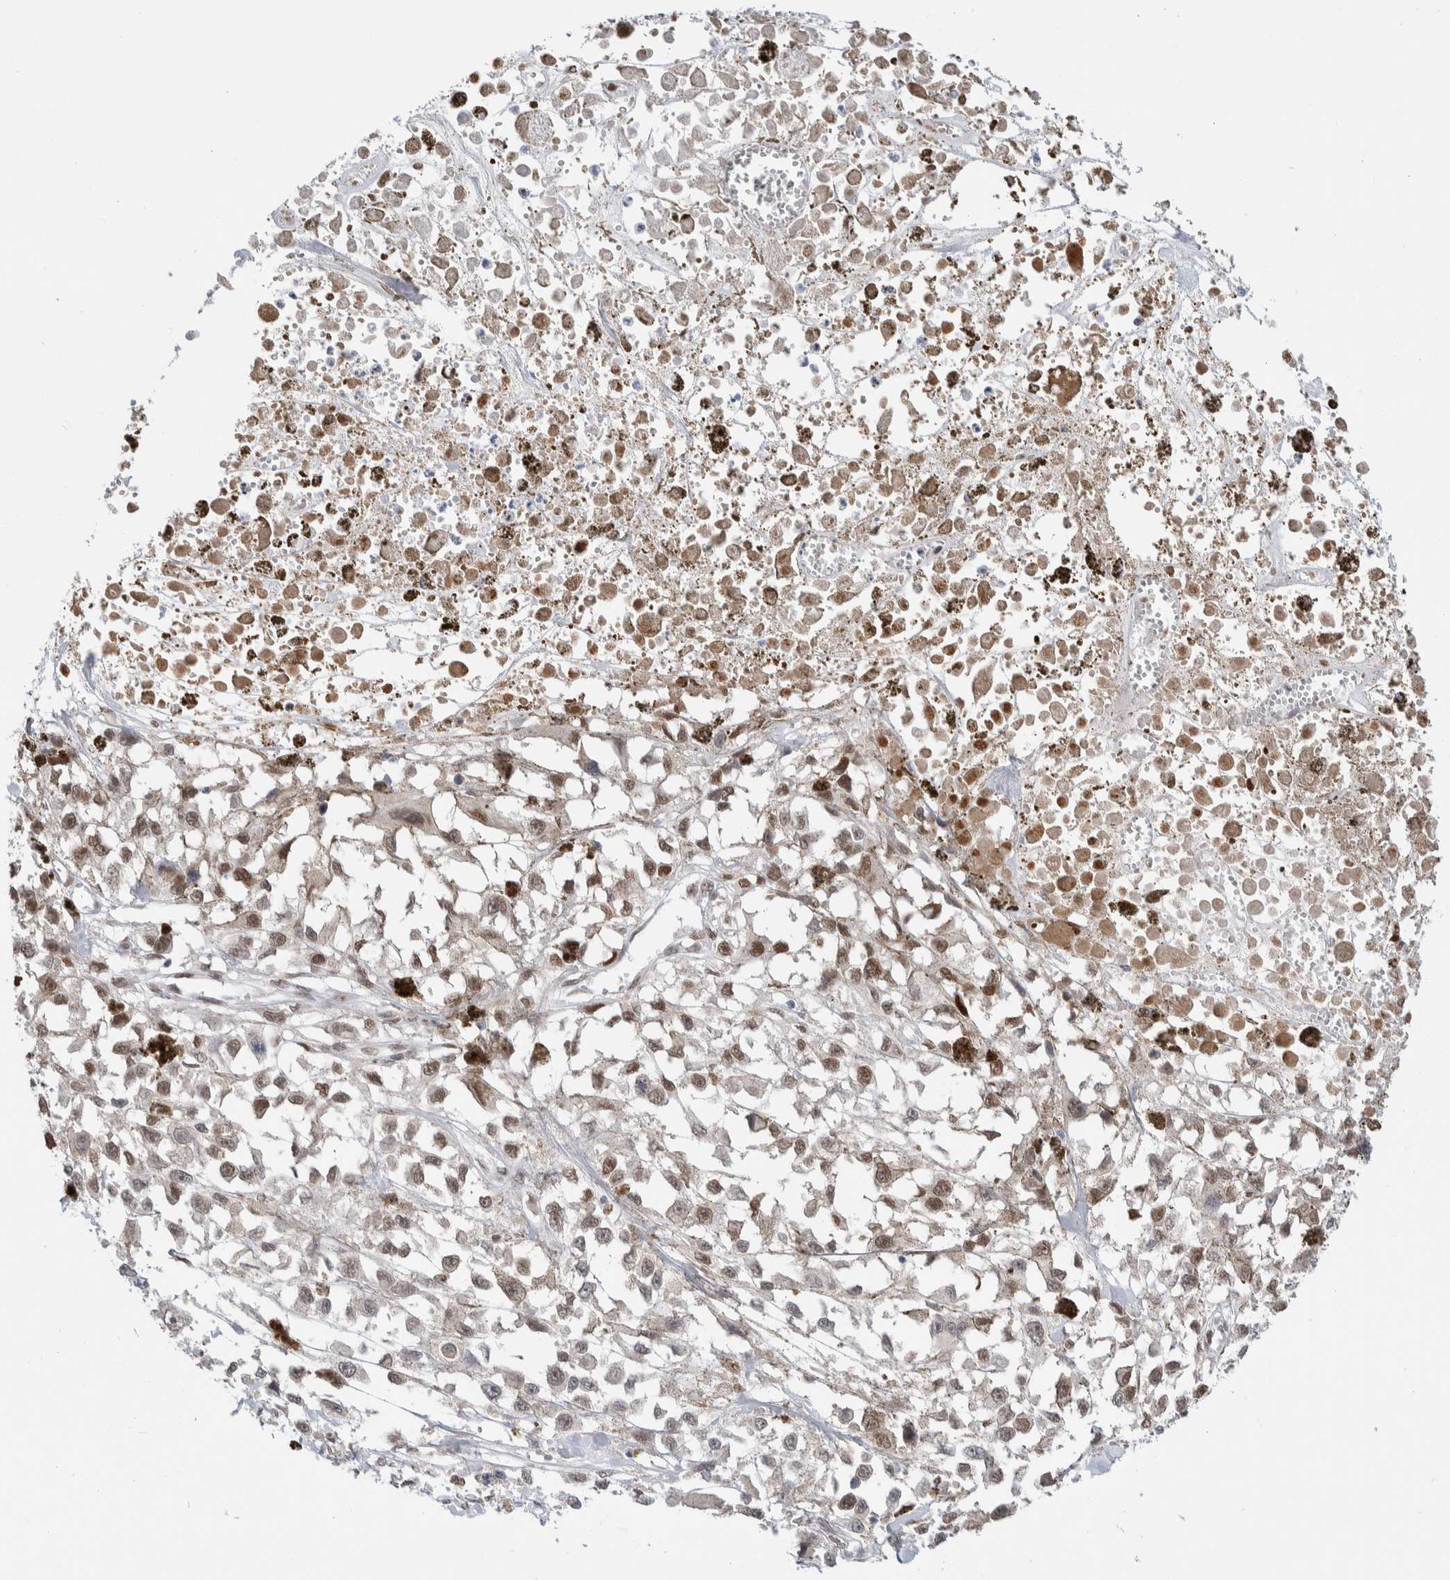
{"staining": {"intensity": "weak", "quantity": ">75%", "location": "nuclear"}, "tissue": "melanoma", "cell_type": "Tumor cells", "image_type": "cancer", "snomed": [{"axis": "morphology", "description": "Malignant melanoma, Metastatic site"}, {"axis": "topography", "description": "Lymph node"}], "caption": "Protein expression analysis of human malignant melanoma (metastatic site) reveals weak nuclear staining in approximately >75% of tumor cells.", "gene": "PRMT1", "patient": {"sex": "male", "age": 59}}